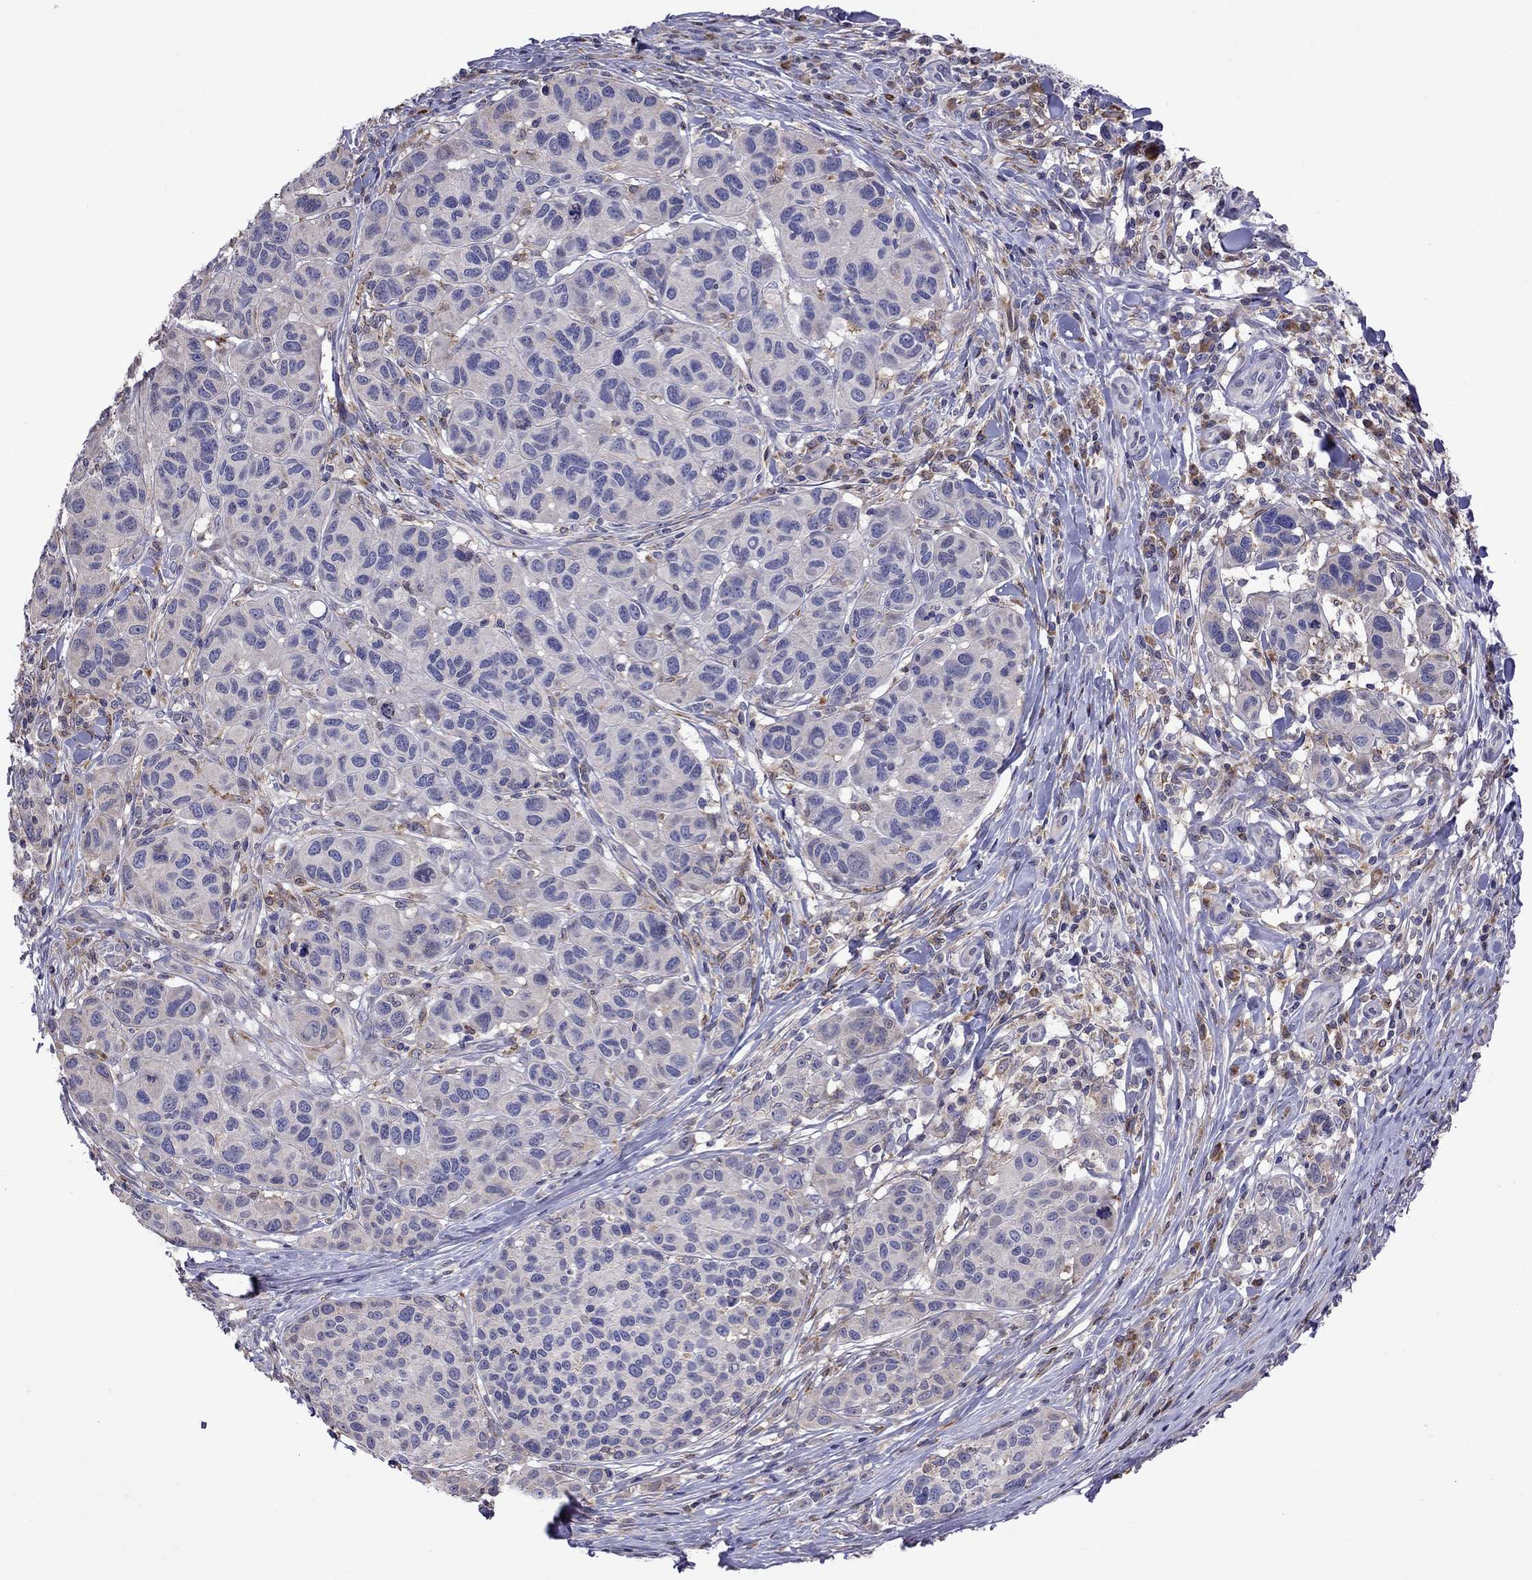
{"staining": {"intensity": "negative", "quantity": "none", "location": "none"}, "tissue": "melanoma", "cell_type": "Tumor cells", "image_type": "cancer", "snomed": [{"axis": "morphology", "description": "Malignant melanoma, NOS"}, {"axis": "topography", "description": "Skin"}], "caption": "IHC histopathology image of human melanoma stained for a protein (brown), which demonstrates no staining in tumor cells.", "gene": "ADAM28", "patient": {"sex": "male", "age": 79}}